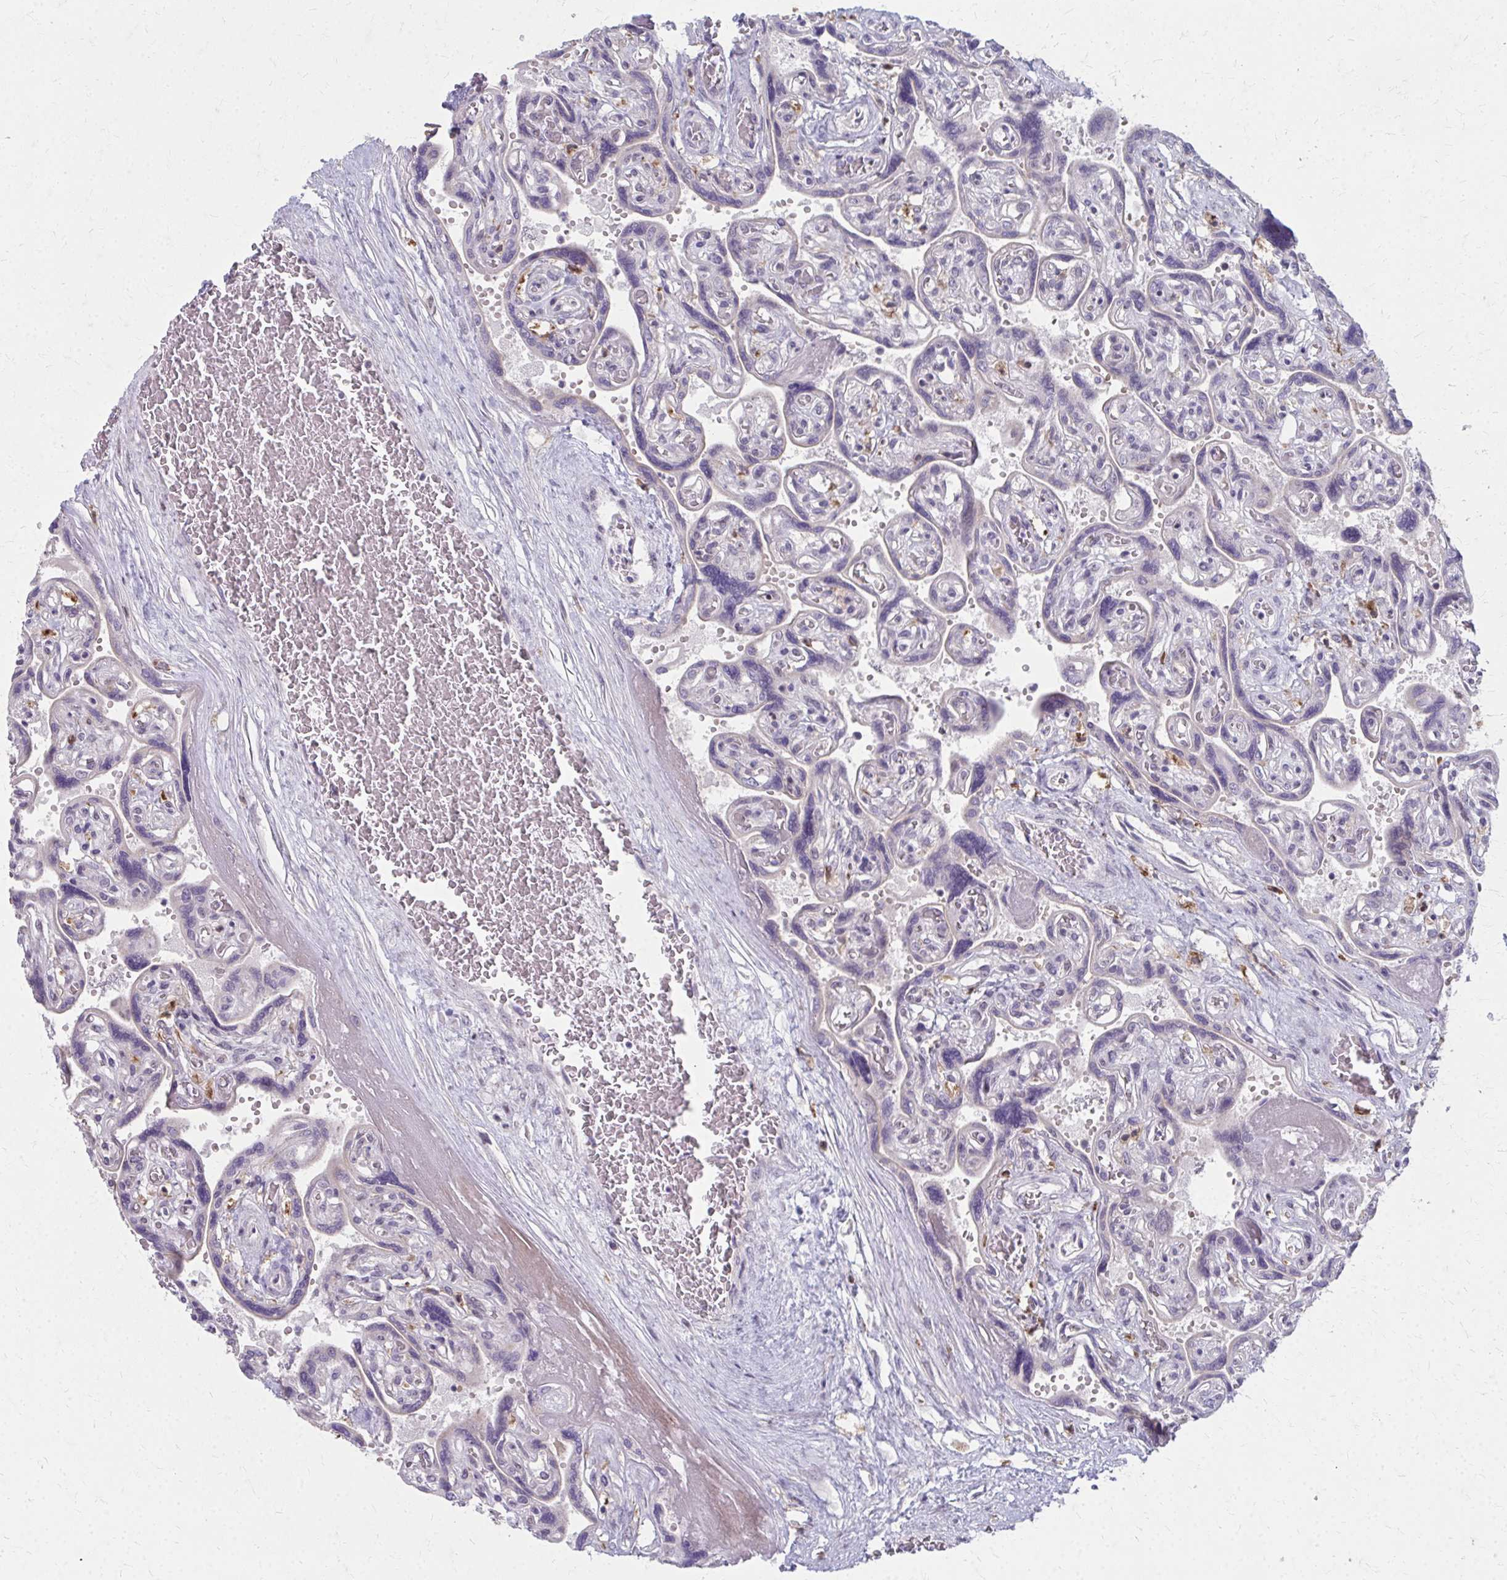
{"staining": {"intensity": "moderate", "quantity": "<25%", "location": "nuclear"}, "tissue": "placenta", "cell_type": "Decidual cells", "image_type": "normal", "snomed": [{"axis": "morphology", "description": "Normal tissue, NOS"}, {"axis": "topography", "description": "Placenta"}], "caption": "Immunohistochemistry (IHC) of unremarkable human placenta reveals low levels of moderate nuclear staining in approximately <25% of decidual cells.", "gene": "NUDT16", "patient": {"sex": "female", "age": 32}}